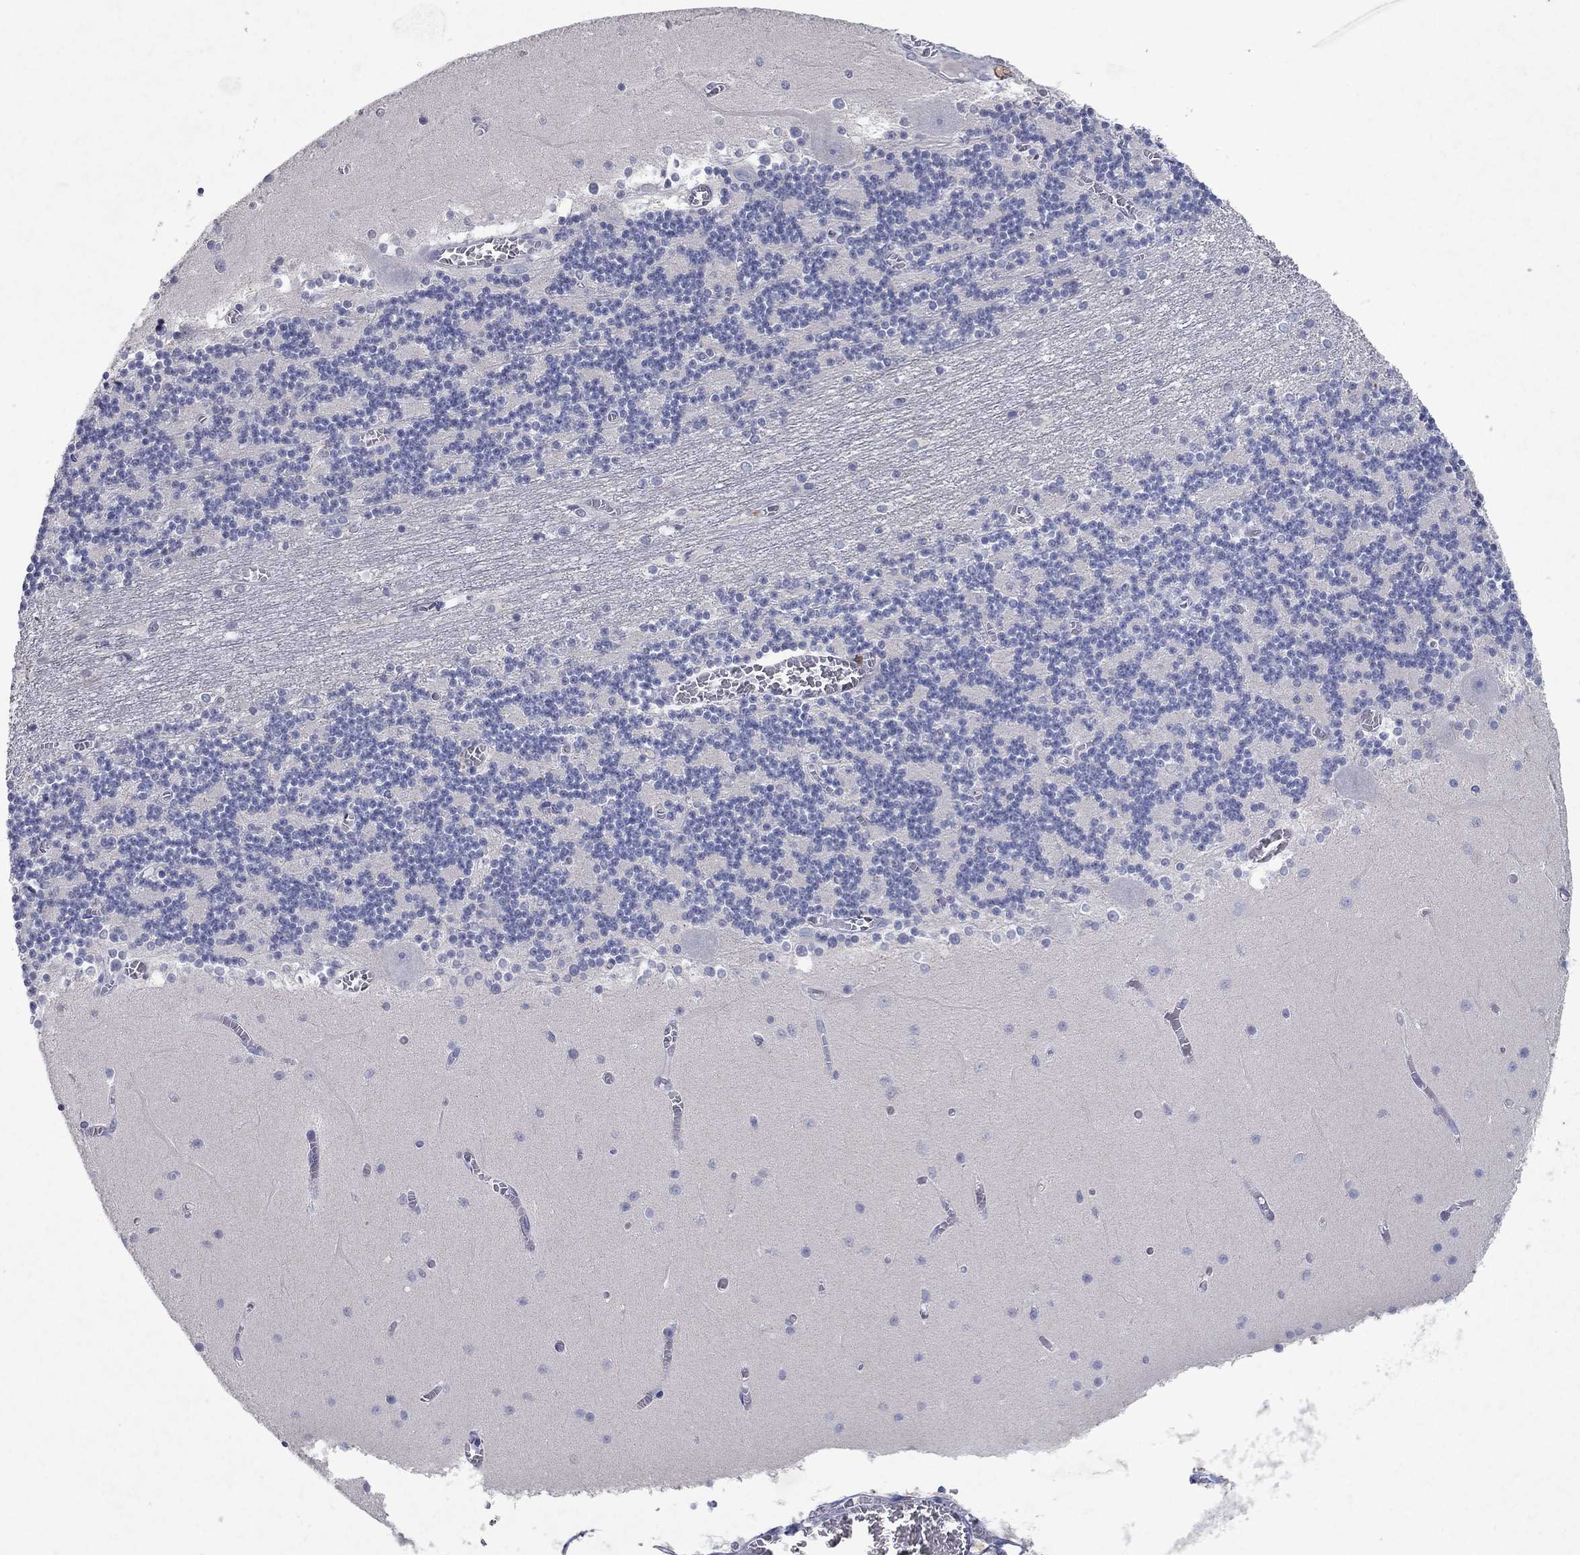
{"staining": {"intensity": "negative", "quantity": "none", "location": "none"}, "tissue": "cerebellum", "cell_type": "Cells in granular layer", "image_type": "normal", "snomed": [{"axis": "morphology", "description": "Normal tissue, NOS"}, {"axis": "topography", "description": "Cerebellum"}], "caption": "Immunohistochemistry photomicrograph of normal cerebellum stained for a protein (brown), which demonstrates no expression in cells in granular layer.", "gene": "KRT40", "patient": {"sex": "female", "age": 28}}